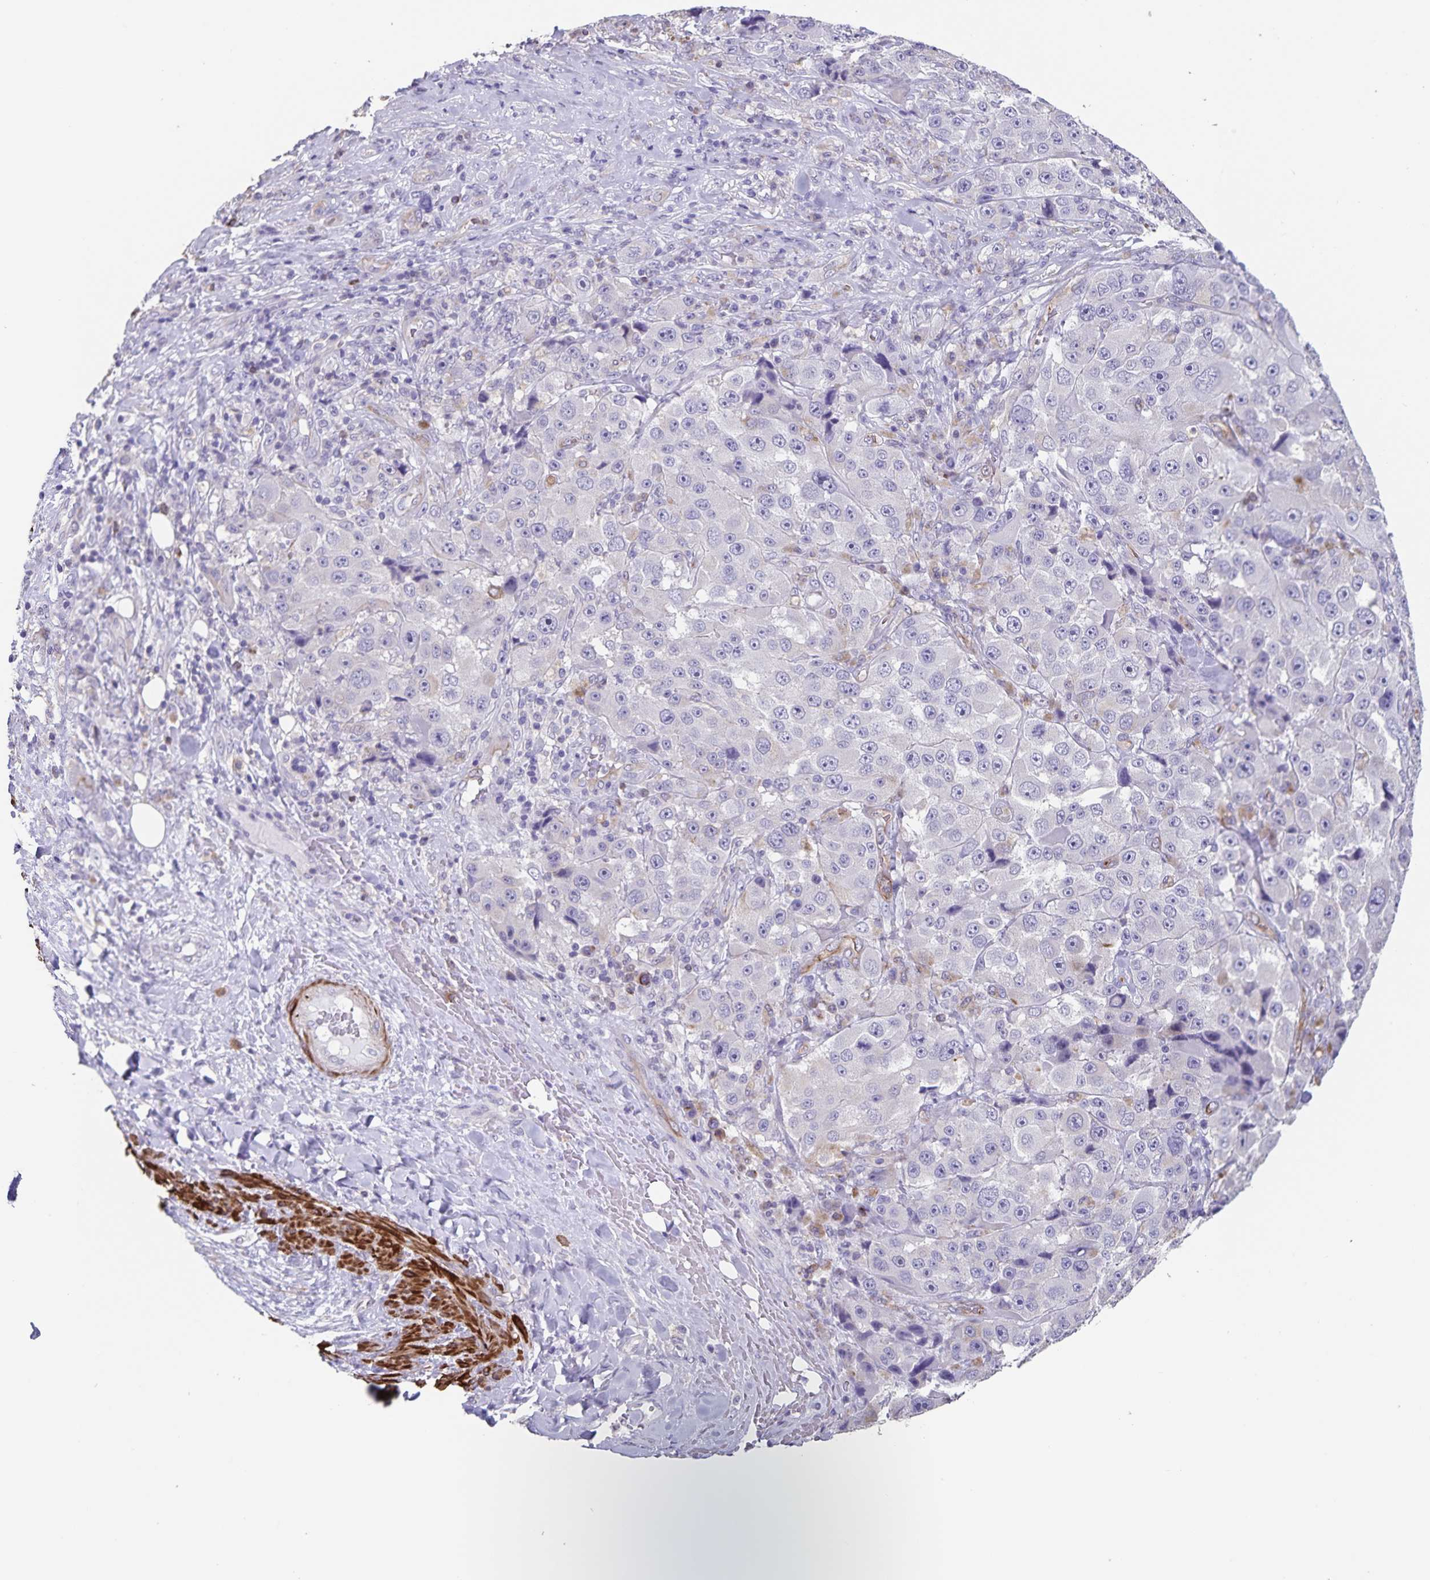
{"staining": {"intensity": "negative", "quantity": "none", "location": "none"}, "tissue": "melanoma", "cell_type": "Tumor cells", "image_type": "cancer", "snomed": [{"axis": "morphology", "description": "Malignant melanoma, Metastatic site"}, {"axis": "topography", "description": "Lymph node"}], "caption": "Micrograph shows no protein expression in tumor cells of melanoma tissue.", "gene": "SYNM", "patient": {"sex": "male", "age": 62}}